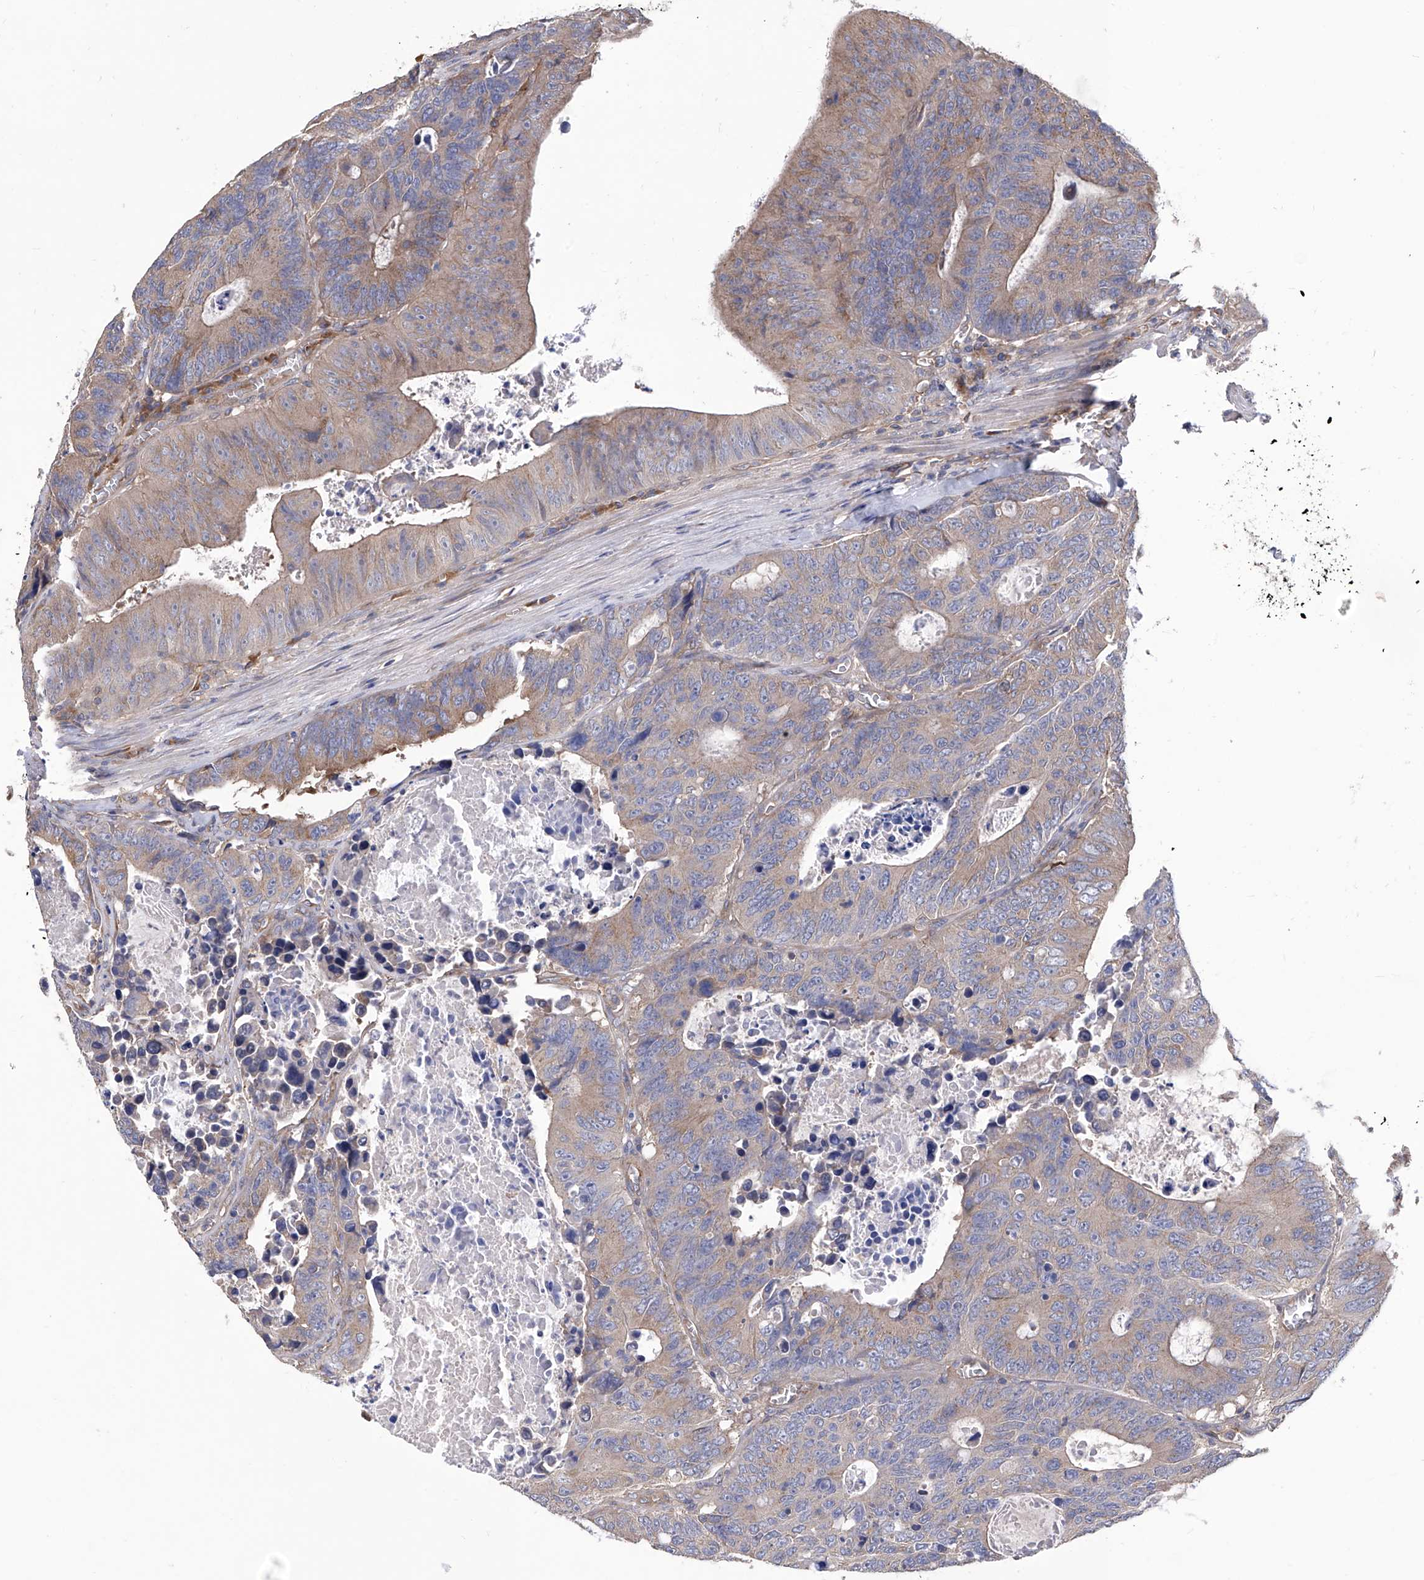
{"staining": {"intensity": "weak", "quantity": "25%-75%", "location": "cytoplasmic/membranous"}, "tissue": "colorectal cancer", "cell_type": "Tumor cells", "image_type": "cancer", "snomed": [{"axis": "morphology", "description": "Adenocarcinoma, NOS"}, {"axis": "topography", "description": "Colon"}], "caption": "A high-resolution histopathology image shows immunohistochemistry staining of colorectal cancer (adenocarcinoma), which reveals weak cytoplasmic/membranous expression in about 25%-75% of tumor cells. (brown staining indicates protein expression, while blue staining denotes nuclei).", "gene": "TJAP1", "patient": {"sex": "male", "age": 87}}